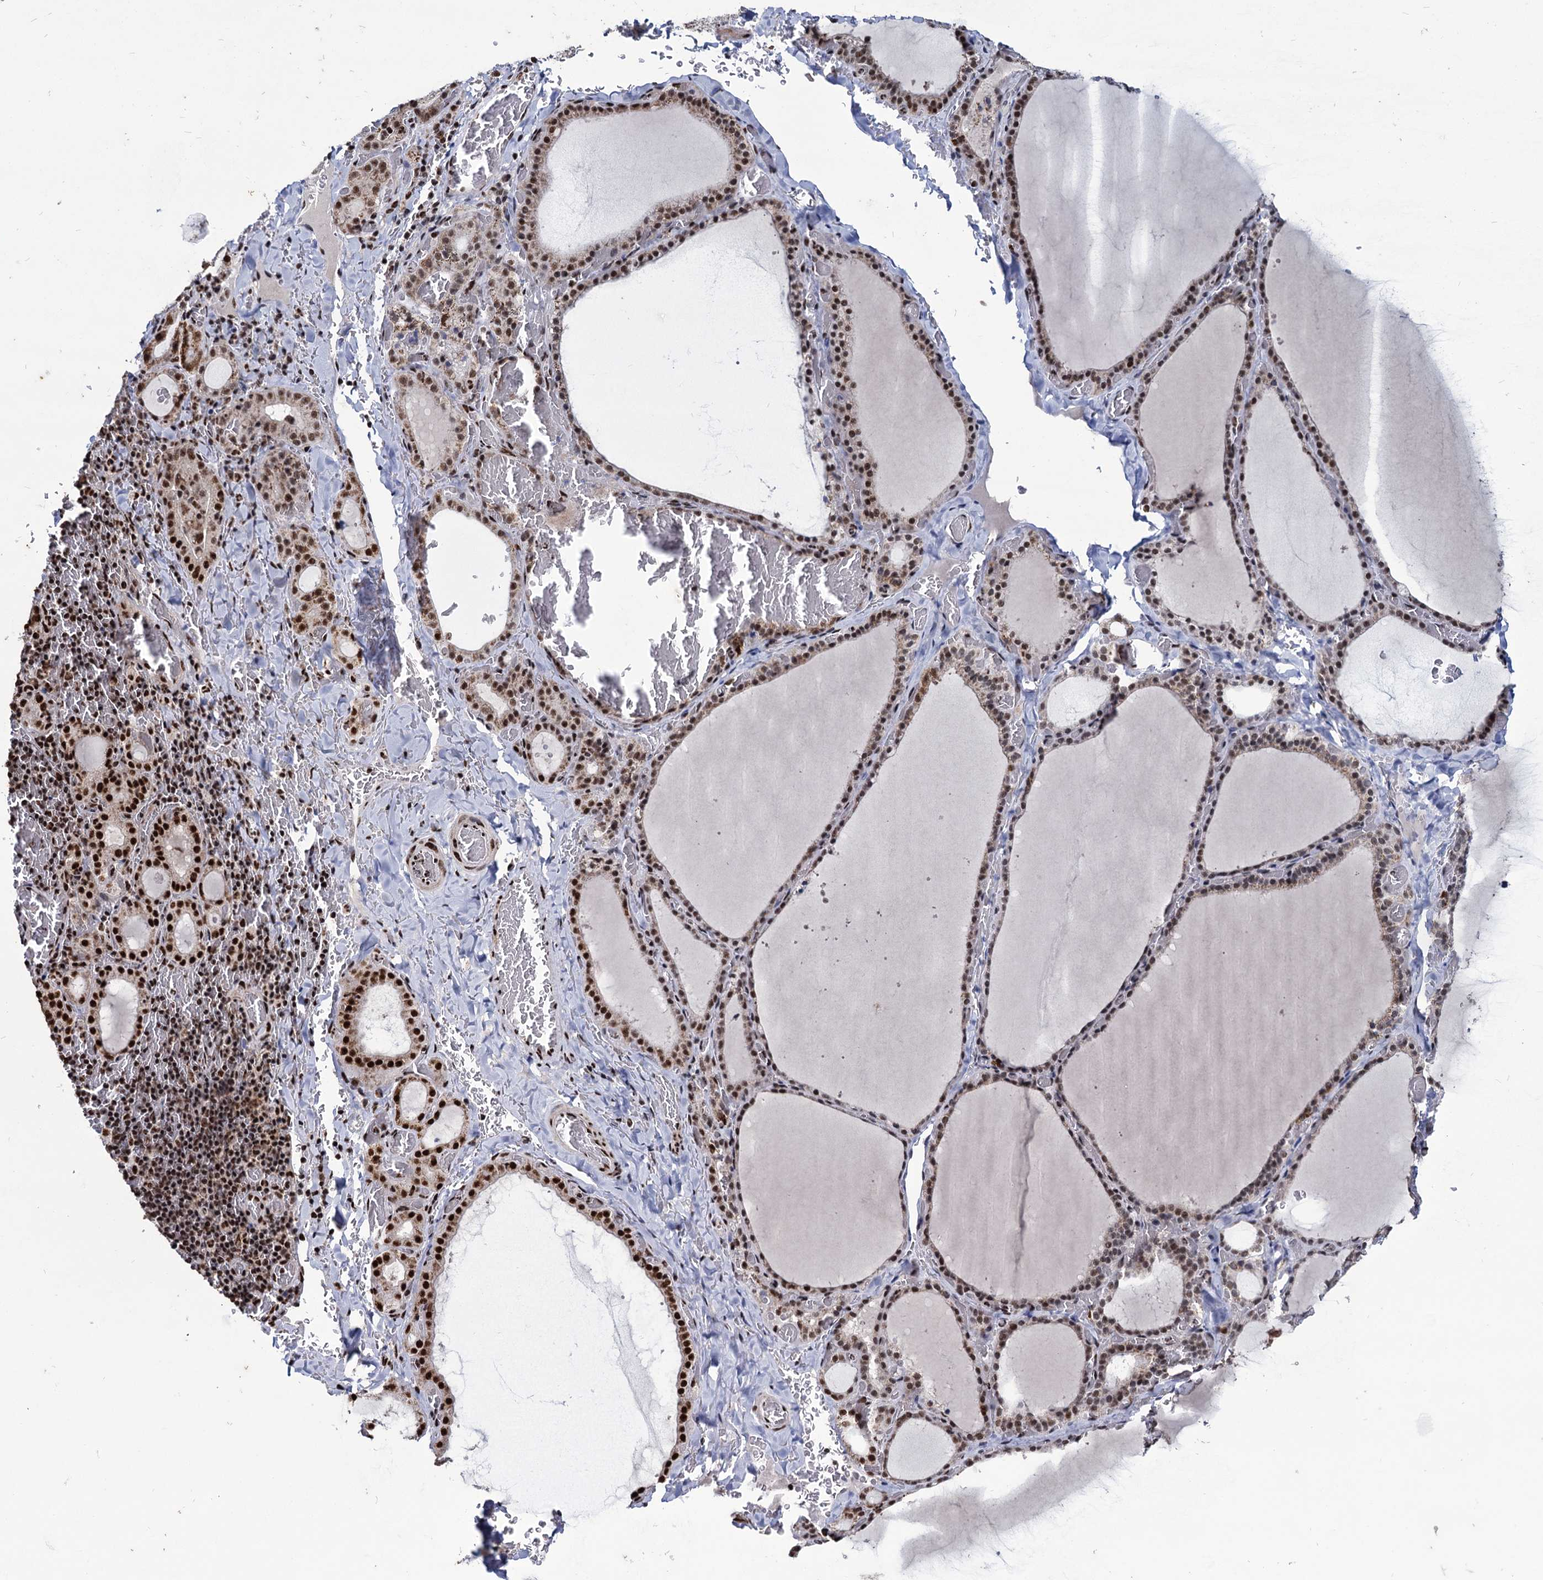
{"staining": {"intensity": "strong", "quantity": "25%-75%", "location": "cytoplasmic/membranous,nuclear"}, "tissue": "thyroid gland", "cell_type": "Glandular cells", "image_type": "normal", "snomed": [{"axis": "morphology", "description": "Normal tissue, NOS"}, {"axis": "topography", "description": "Thyroid gland"}], "caption": "Immunohistochemistry (IHC) (DAB (3,3'-diaminobenzidine)) staining of benign thyroid gland shows strong cytoplasmic/membranous,nuclear protein expression in approximately 25%-75% of glandular cells.", "gene": "RPUSD4", "patient": {"sex": "female", "age": 39}}